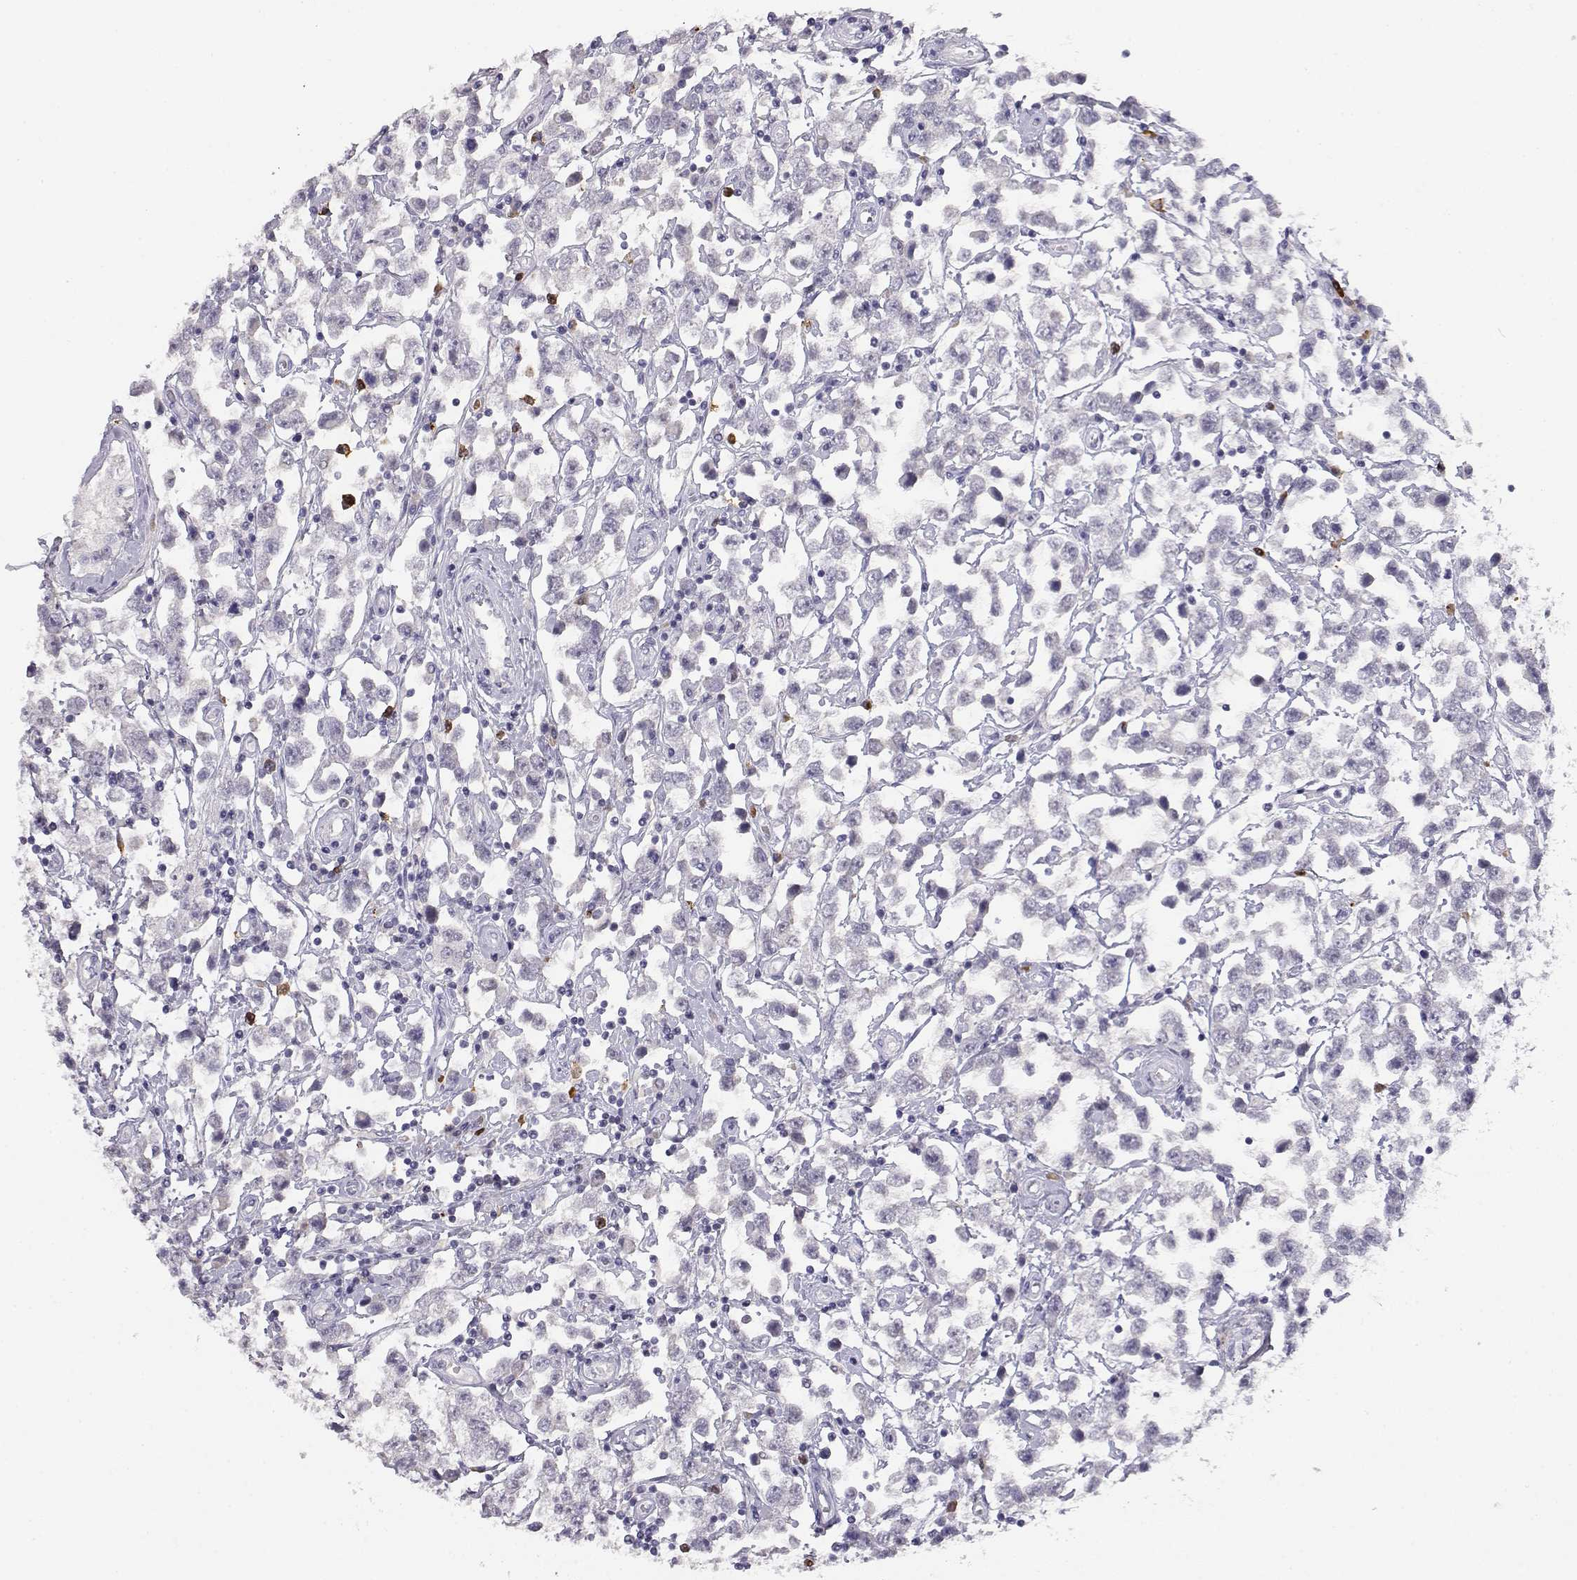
{"staining": {"intensity": "negative", "quantity": "none", "location": "none"}, "tissue": "testis cancer", "cell_type": "Tumor cells", "image_type": "cancer", "snomed": [{"axis": "morphology", "description": "Seminoma, NOS"}, {"axis": "topography", "description": "Testis"}], "caption": "Immunohistochemical staining of testis seminoma shows no significant positivity in tumor cells. (Brightfield microscopy of DAB IHC at high magnification).", "gene": "CDHR1", "patient": {"sex": "male", "age": 34}}